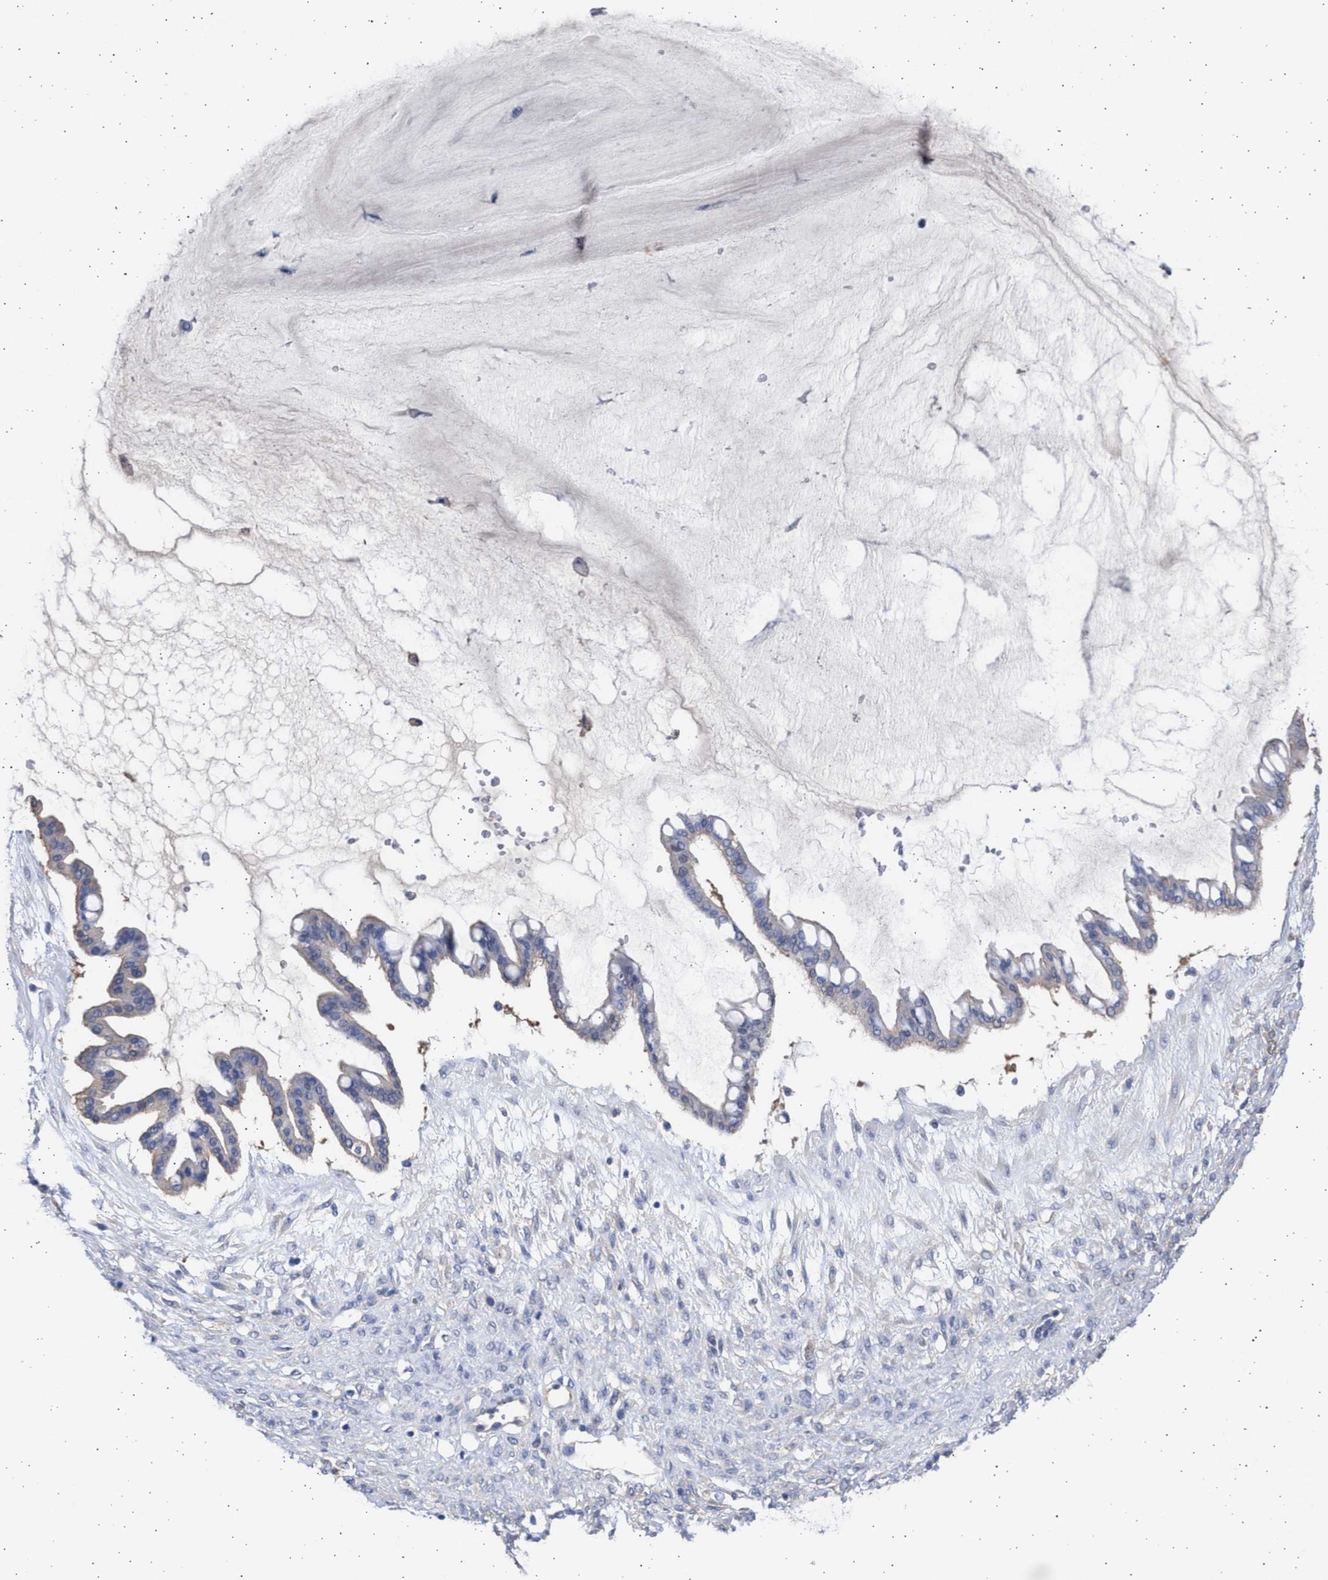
{"staining": {"intensity": "weak", "quantity": "<25%", "location": "cytoplasmic/membranous"}, "tissue": "ovarian cancer", "cell_type": "Tumor cells", "image_type": "cancer", "snomed": [{"axis": "morphology", "description": "Cystadenocarcinoma, mucinous, NOS"}, {"axis": "topography", "description": "Ovary"}], "caption": "Human mucinous cystadenocarcinoma (ovarian) stained for a protein using IHC demonstrates no expression in tumor cells.", "gene": "ALDOC", "patient": {"sex": "female", "age": 73}}